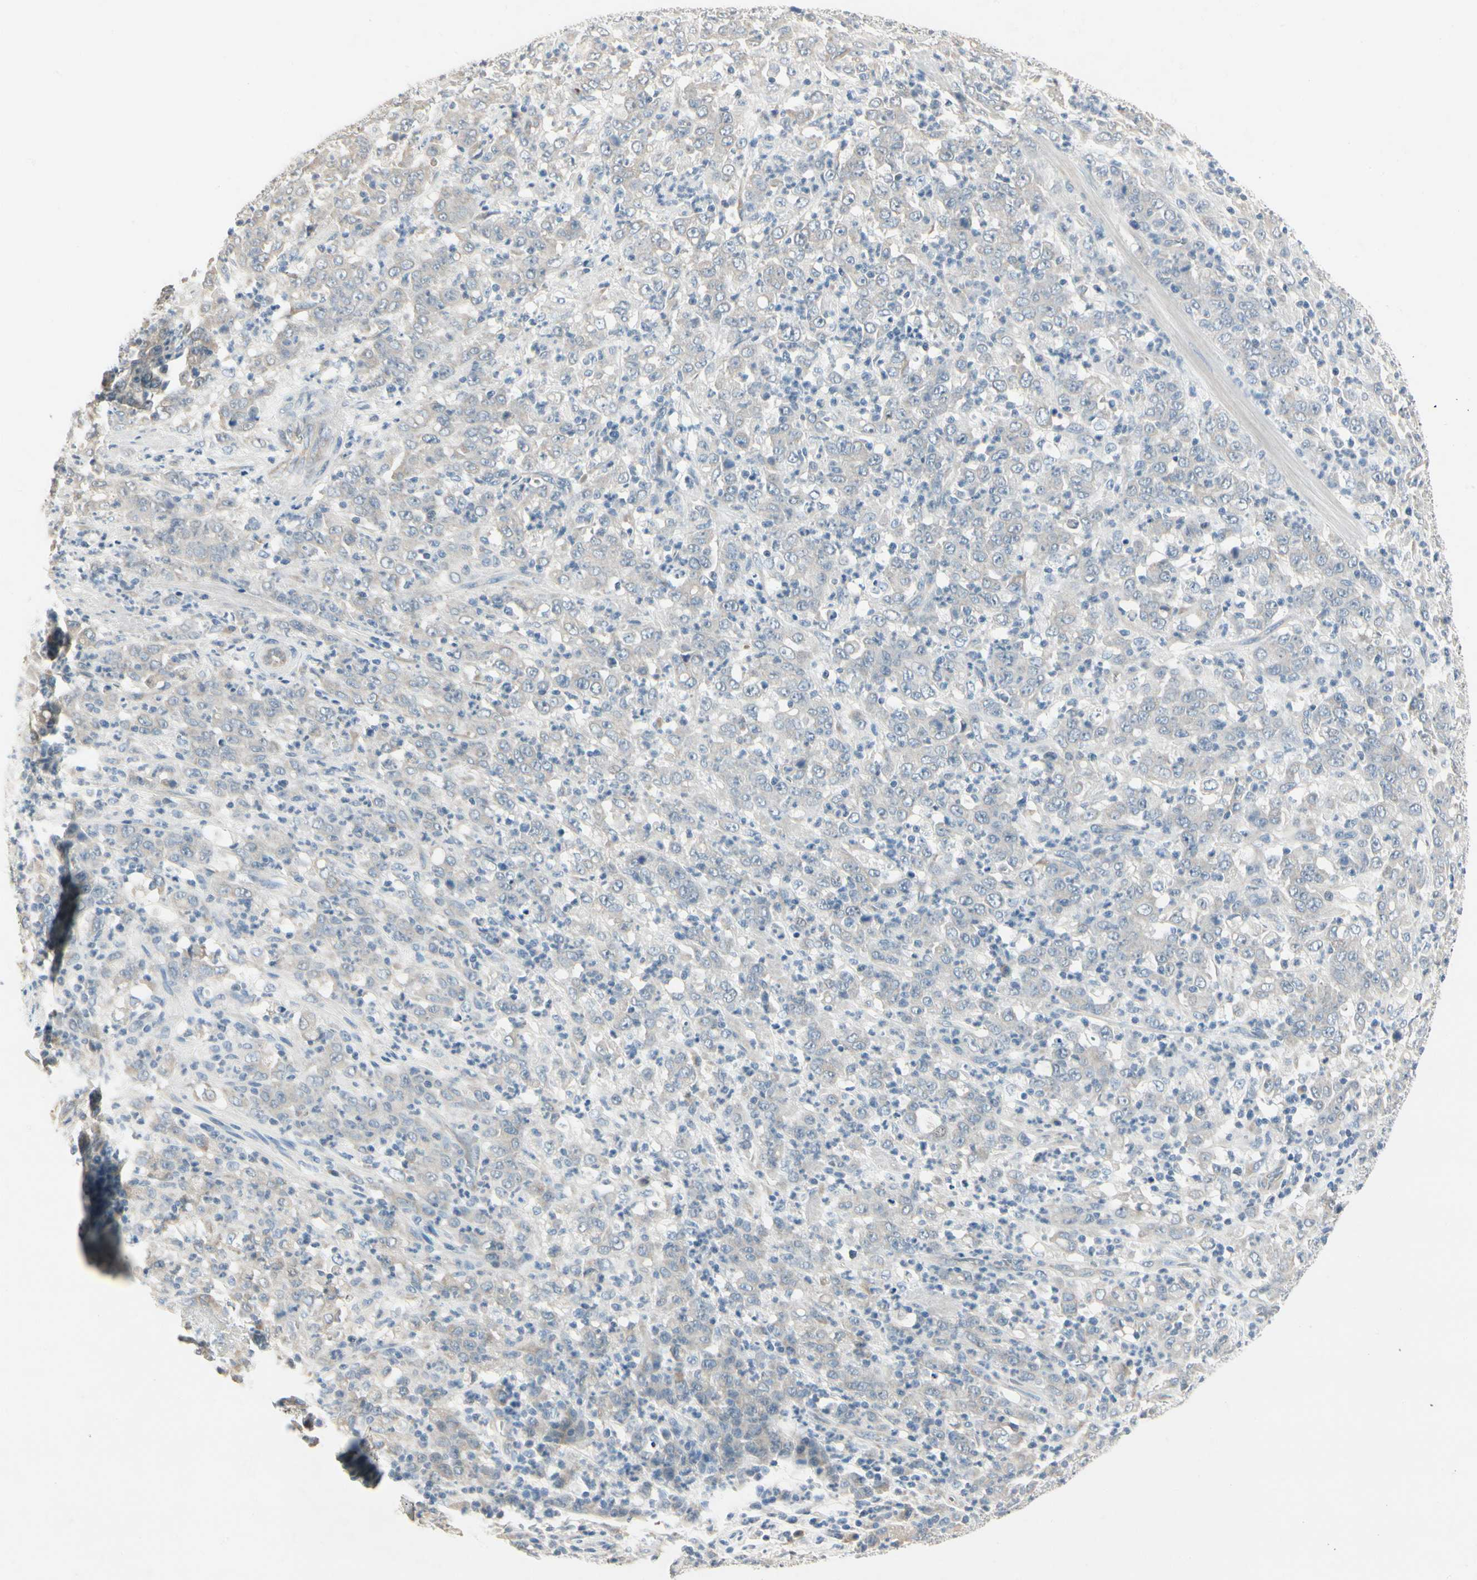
{"staining": {"intensity": "weak", "quantity": "<25%", "location": "cytoplasmic/membranous"}, "tissue": "stomach cancer", "cell_type": "Tumor cells", "image_type": "cancer", "snomed": [{"axis": "morphology", "description": "Adenocarcinoma, NOS"}, {"axis": "topography", "description": "Stomach, lower"}], "caption": "Tumor cells show no significant protein positivity in stomach adenocarcinoma.", "gene": "SPINK4", "patient": {"sex": "female", "age": 71}}